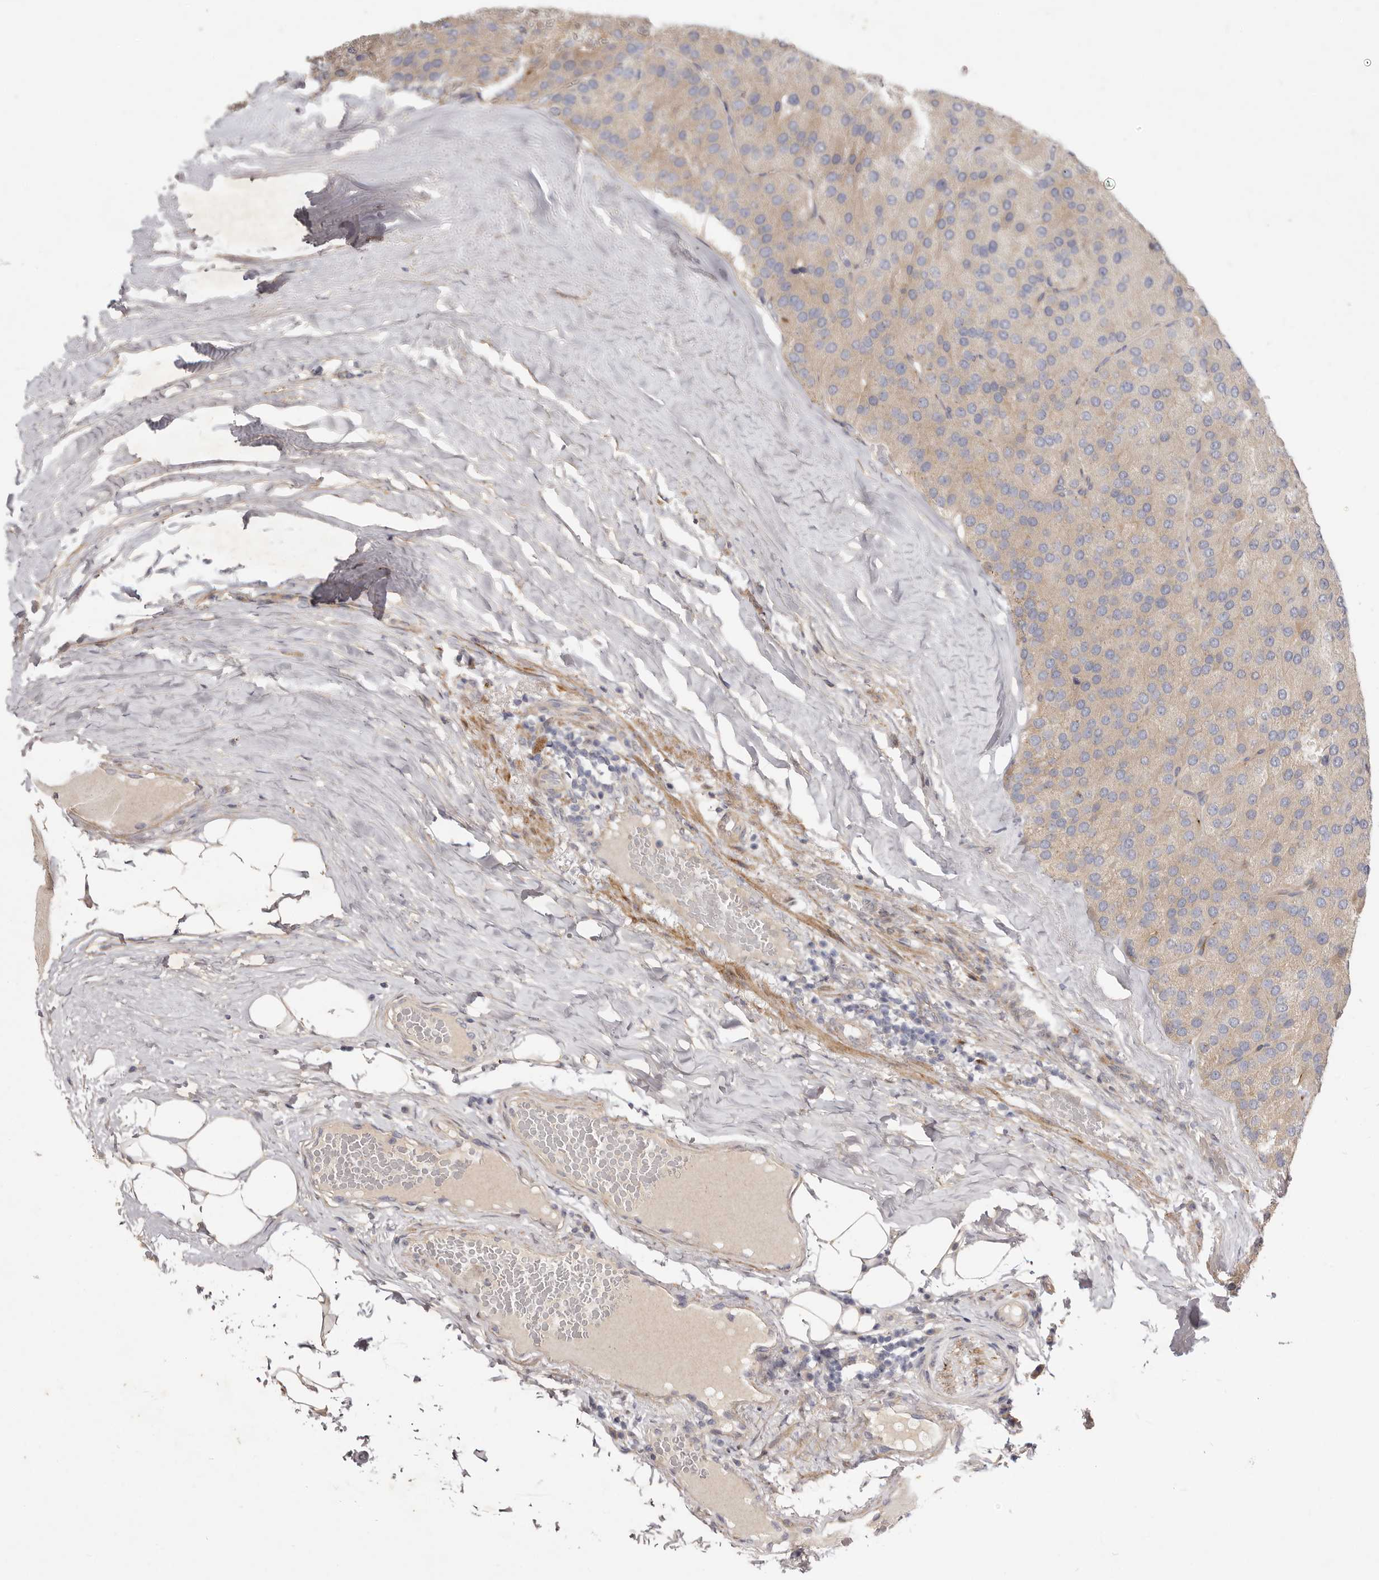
{"staining": {"intensity": "weak", "quantity": ">75%", "location": "cytoplasmic/membranous"}, "tissue": "parathyroid gland", "cell_type": "Glandular cells", "image_type": "normal", "snomed": [{"axis": "morphology", "description": "Normal tissue, NOS"}, {"axis": "morphology", "description": "Adenoma, NOS"}, {"axis": "topography", "description": "Parathyroid gland"}], "caption": "The histopathology image displays staining of normal parathyroid gland, revealing weak cytoplasmic/membranous protein positivity (brown color) within glandular cells. The staining was performed using DAB (3,3'-diaminobenzidine), with brown indicating positive protein expression. Nuclei are stained blue with hematoxylin.", "gene": "ADAMTS9", "patient": {"sex": "female", "age": 86}}